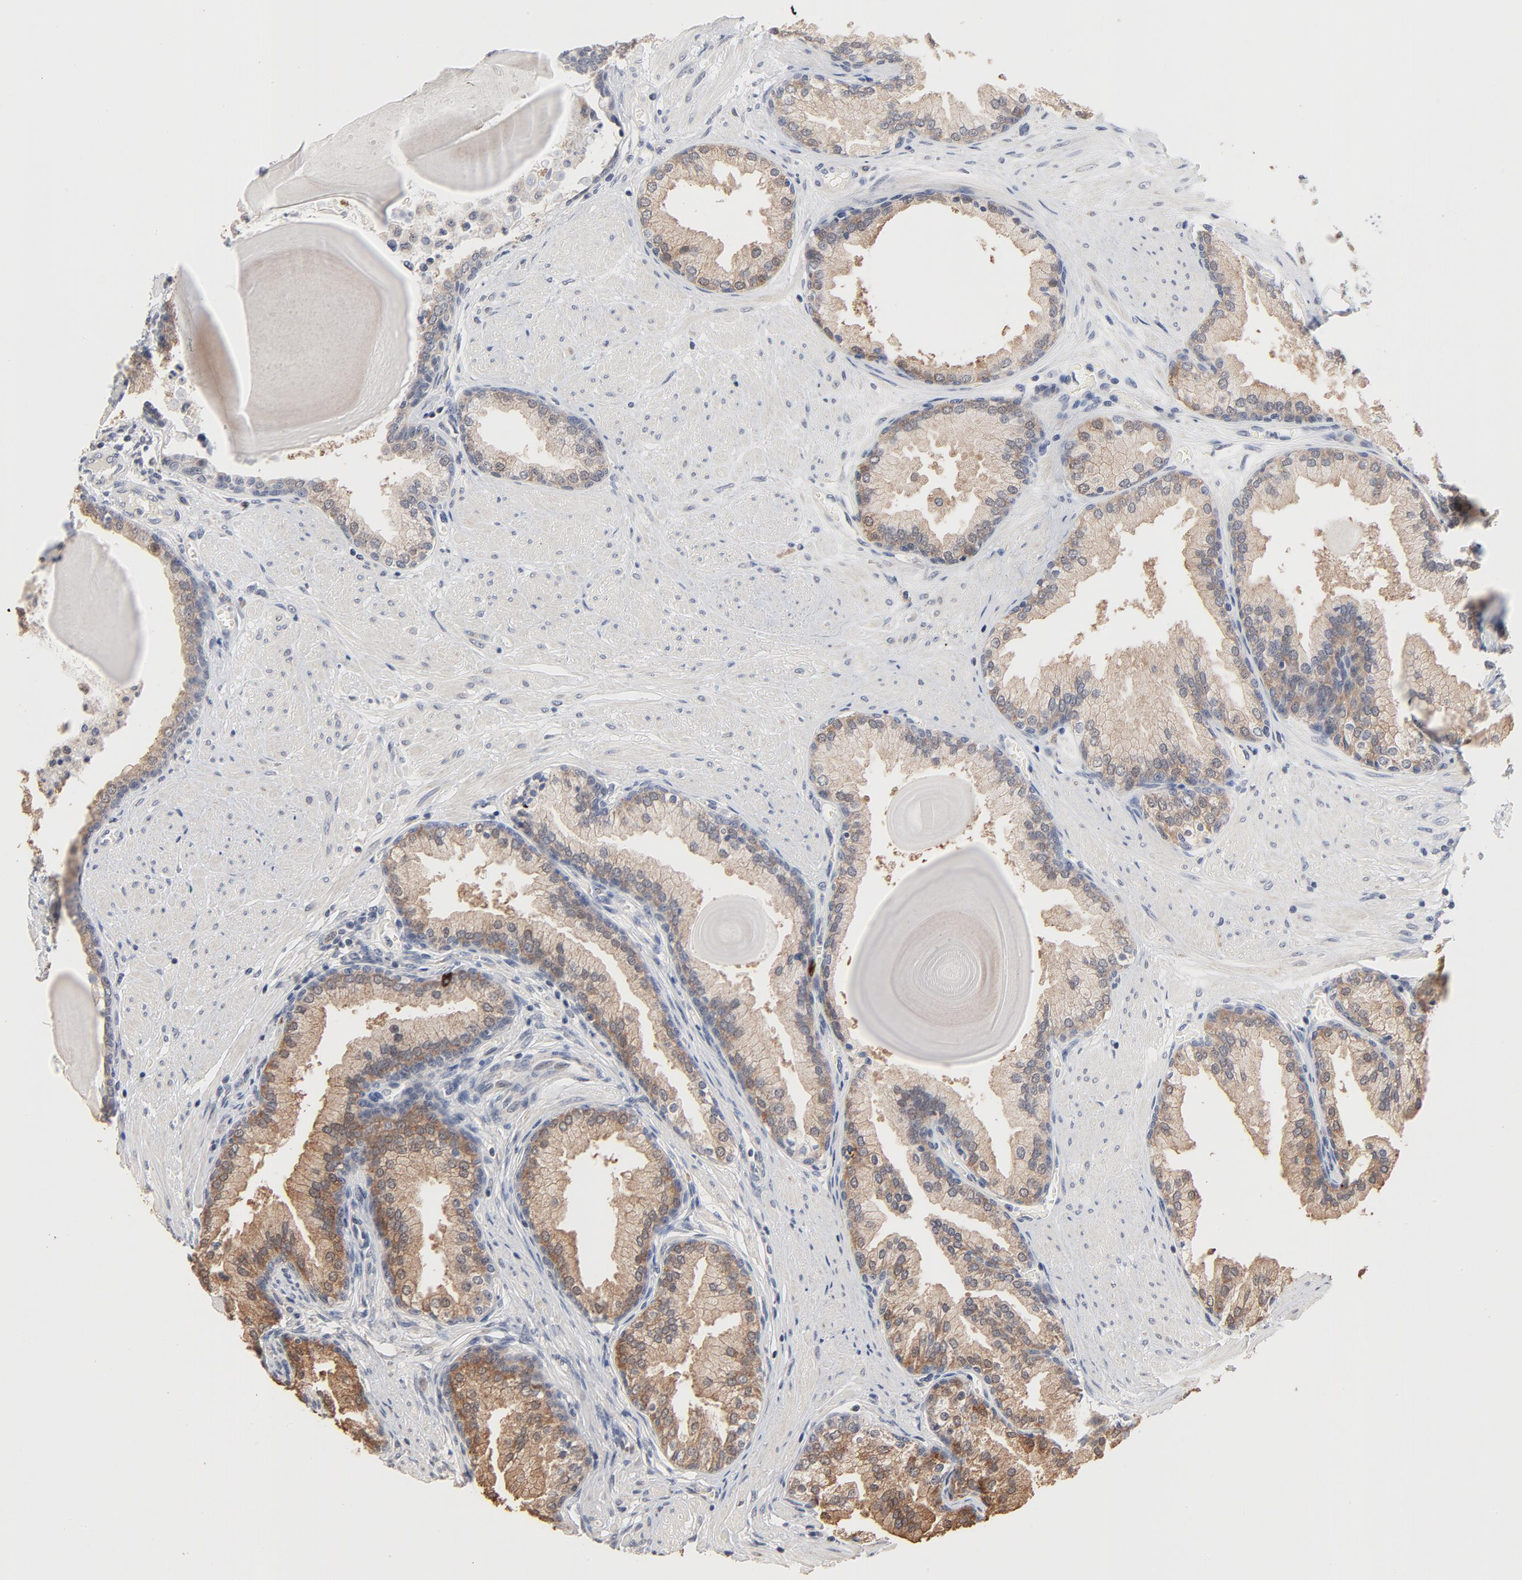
{"staining": {"intensity": "moderate", "quantity": ">75%", "location": "cytoplasmic/membranous"}, "tissue": "prostate", "cell_type": "Glandular cells", "image_type": "normal", "snomed": [{"axis": "morphology", "description": "Normal tissue, NOS"}, {"axis": "topography", "description": "Prostate"}], "caption": "Immunohistochemistry image of benign prostate: prostate stained using immunohistochemistry (IHC) exhibits medium levels of moderate protein expression localized specifically in the cytoplasmic/membranous of glandular cells, appearing as a cytoplasmic/membranous brown color.", "gene": "MSL2", "patient": {"sex": "male", "age": 51}}